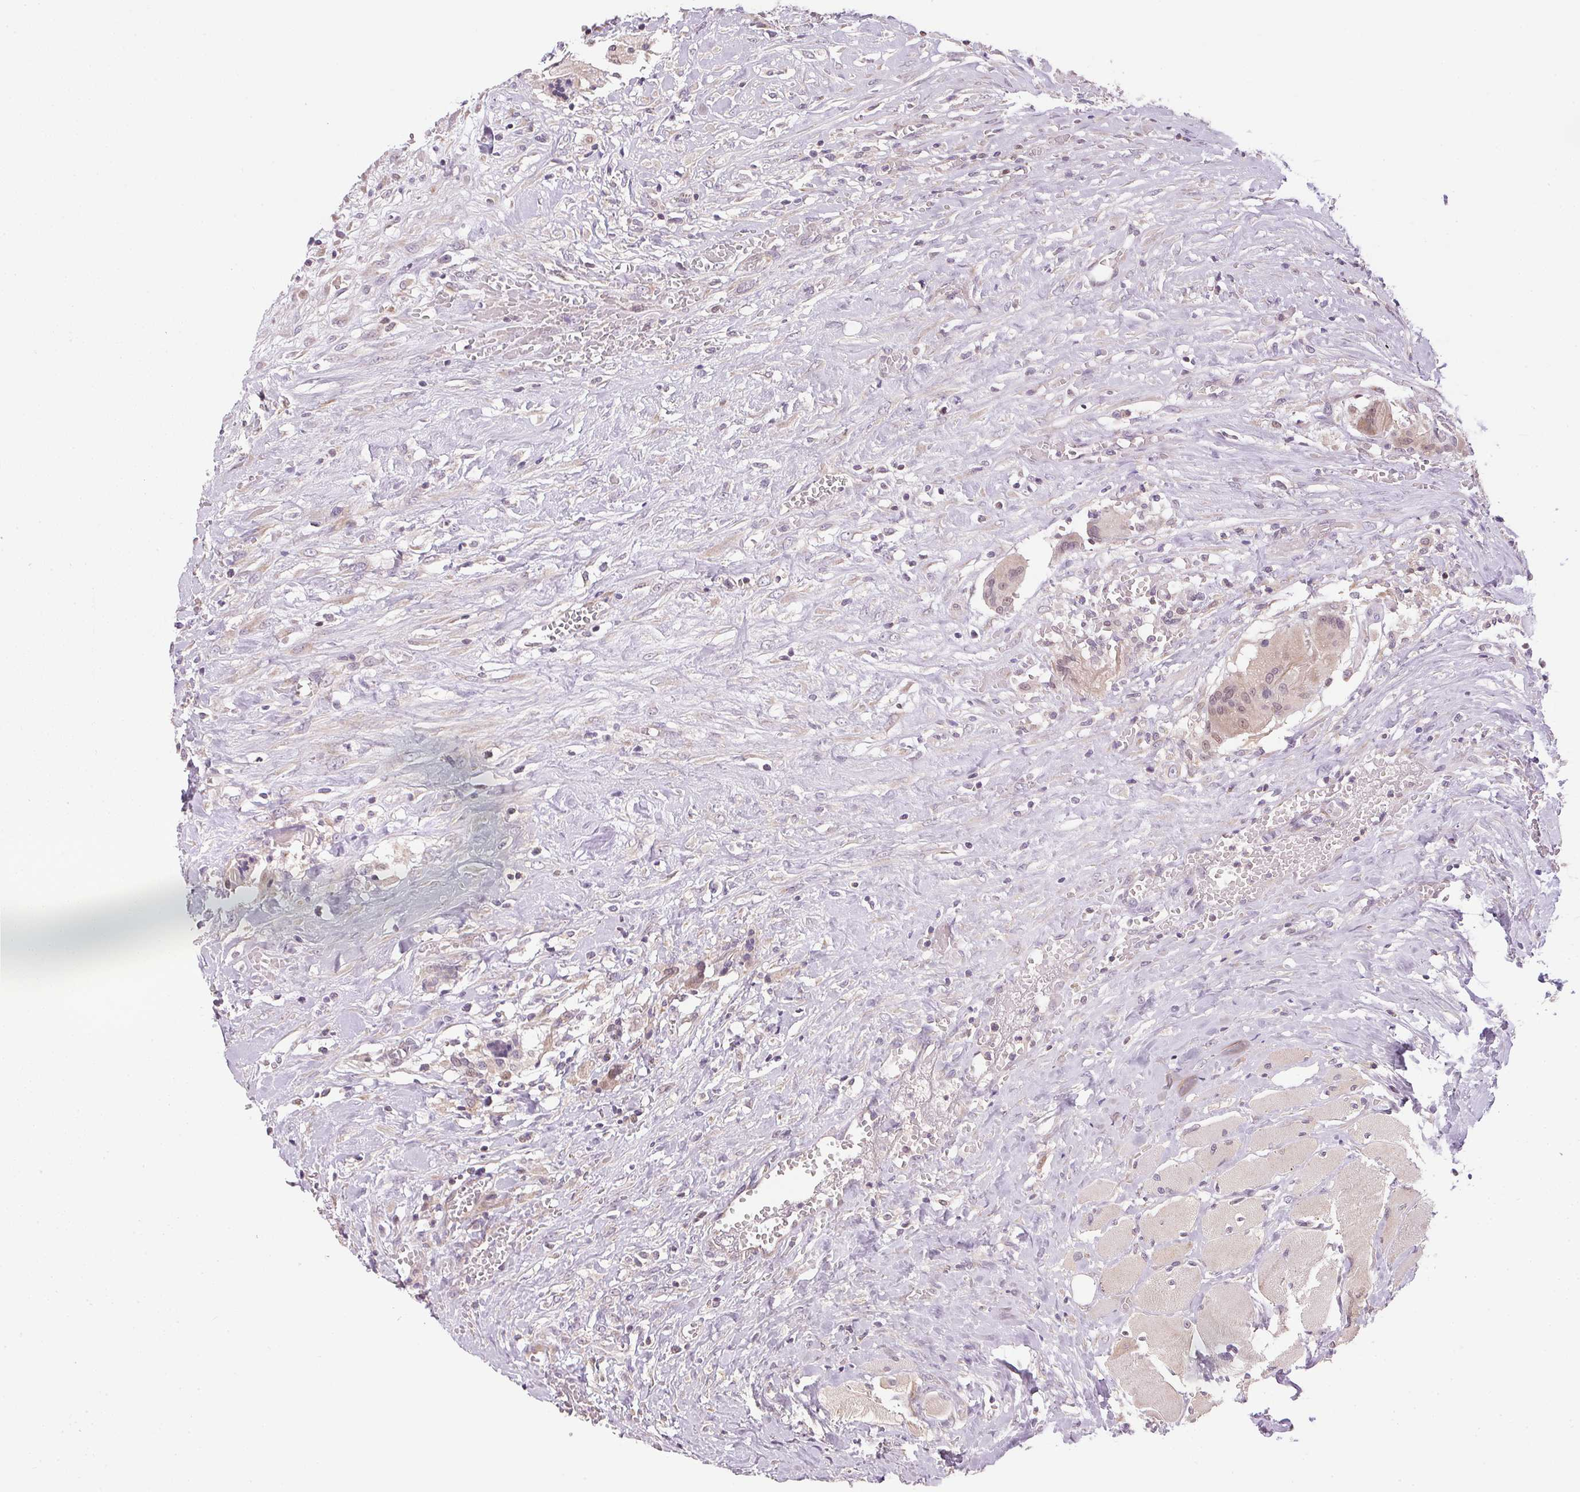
{"staining": {"intensity": "weak", "quantity": "<25%", "location": "nuclear"}, "tissue": "head and neck cancer", "cell_type": "Tumor cells", "image_type": "cancer", "snomed": [{"axis": "morphology", "description": "Squamous cell carcinoma, NOS"}, {"axis": "topography", "description": "Head-Neck"}], "caption": "A micrograph of human head and neck cancer is negative for staining in tumor cells.", "gene": "SC5D", "patient": {"sex": "male", "age": 81}}